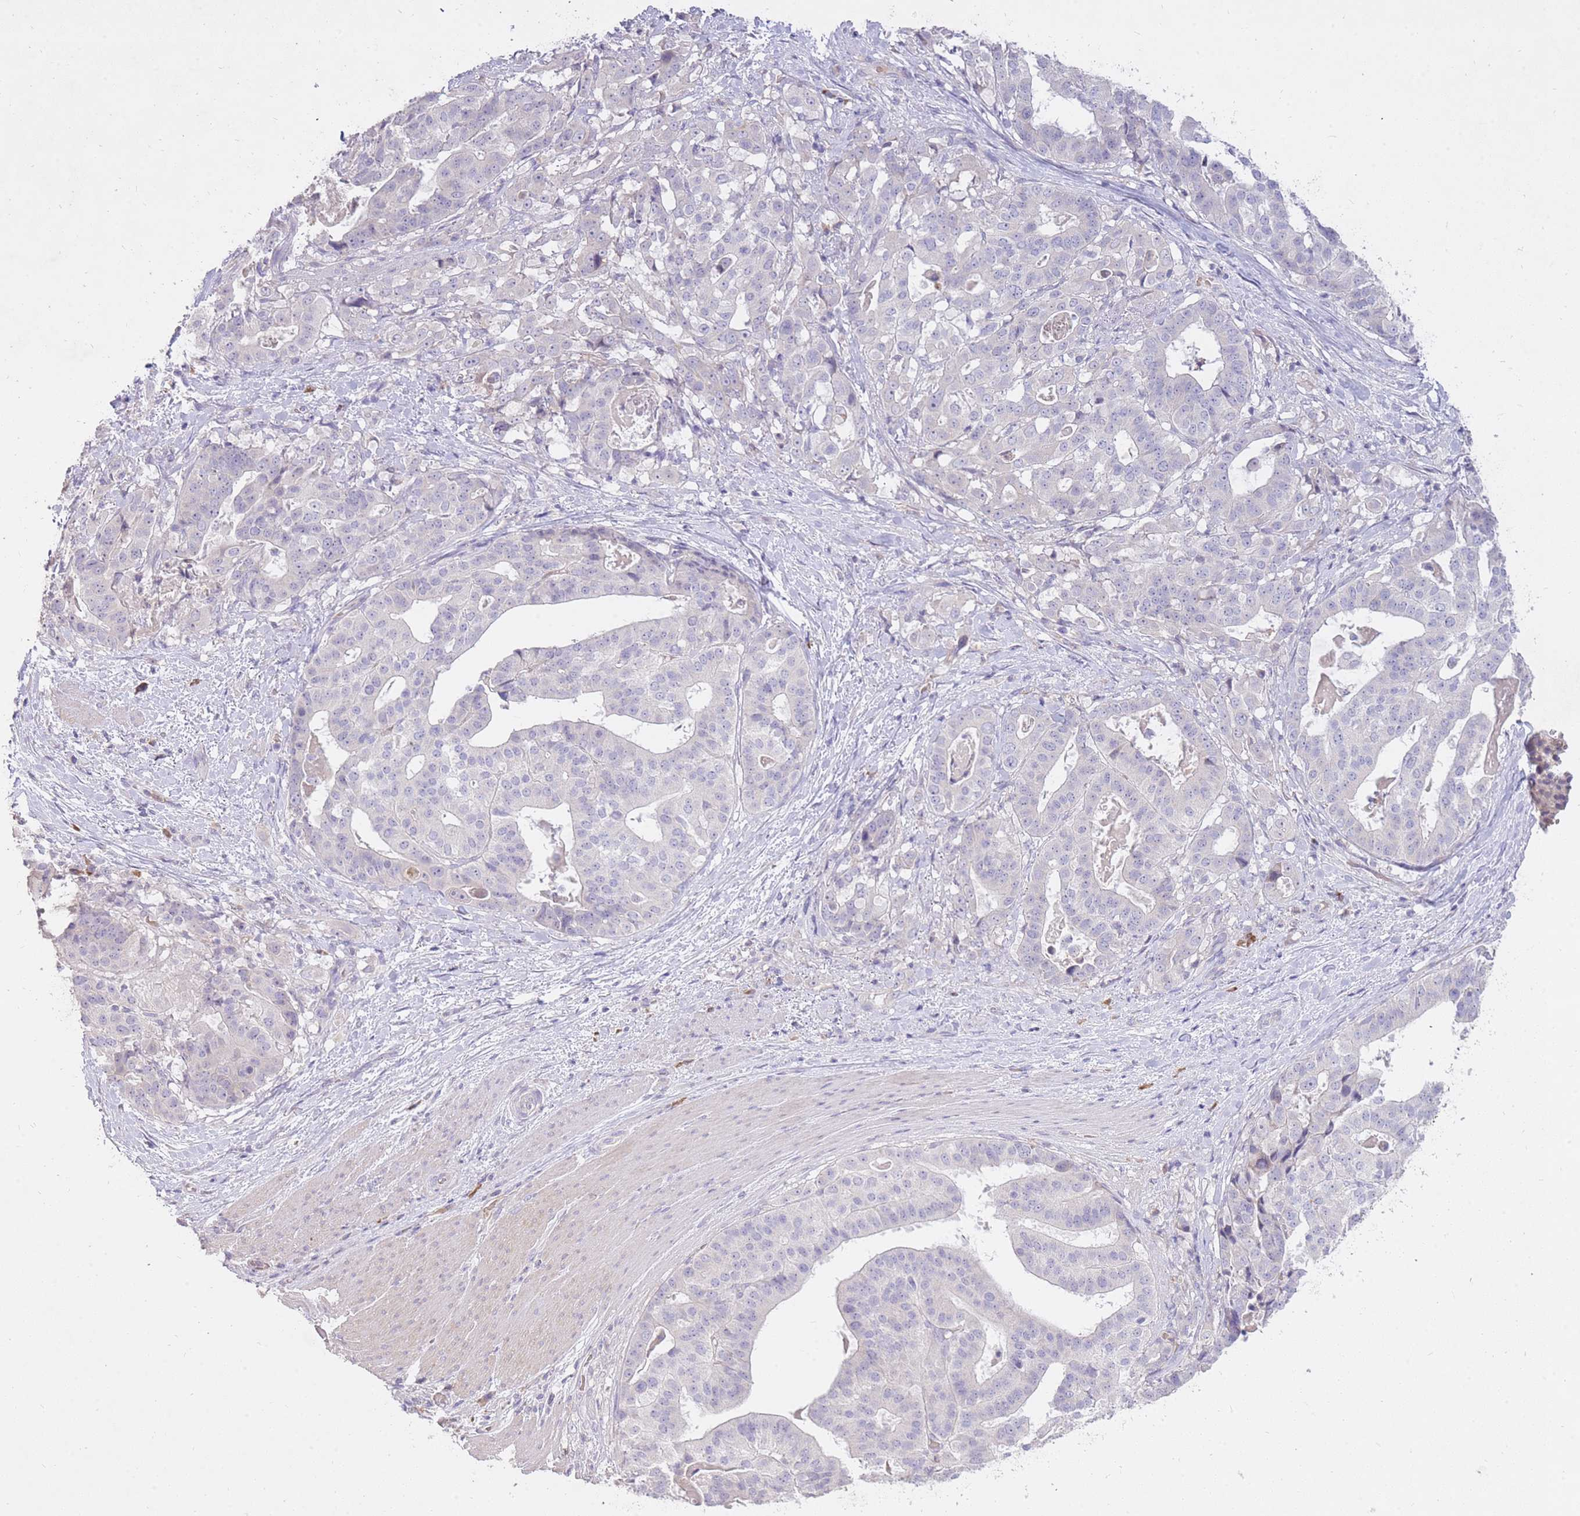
{"staining": {"intensity": "negative", "quantity": "none", "location": "none"}, "tissue": "stomach cancer", "cell_type": "Tumor cells", "image_type": "cancer", "snomed": [{"axis": "morphology", "description": "Adenocarcinoma, NOS"}, {"axis": "topography", "description": "Stomach"}], "caption": "Immunohistochemistry micrograph of human stomach adenocarcinoma stained for a protein (brown), which displays no positivity in tumor cells. (DAB (3,3'-diaminobenzidine) immunohistochemistry with hematoxylin counter stain).", "gene": "FRG2C", "patient": {"sex": "male", "age": 48}}